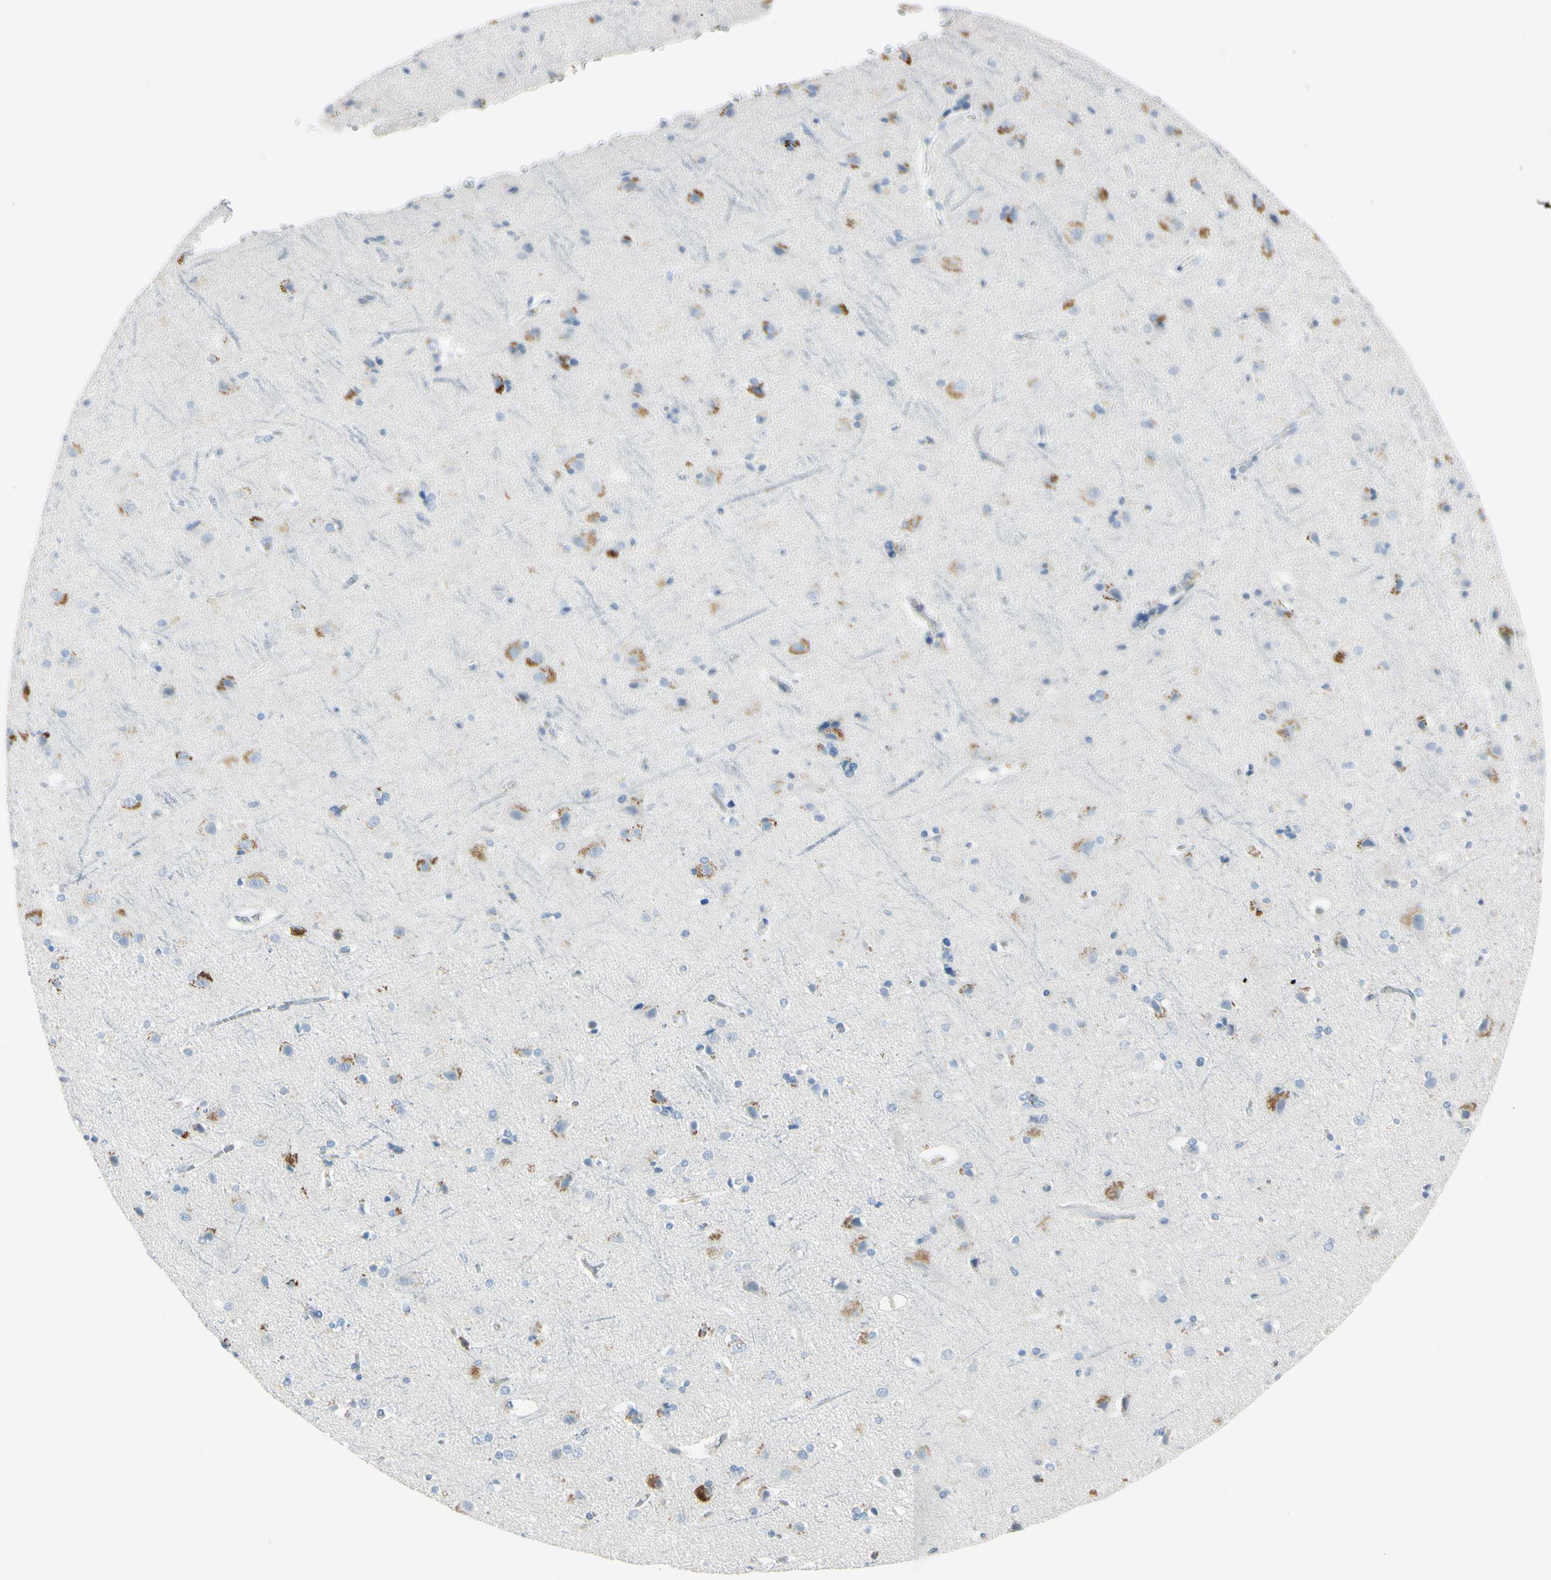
{"staining": {"intensity": "negative", "quantity": "none", "location": "none"}, "tissue": "cerebral cortex", "cell_type": "Endothelial cells", "image_type": "normal", "snomed": [{"axis": "morphology", "description": "Normal tissue, NOS"}, {"axis": "topography", "description": "Cerebral cortex"}], "caption": "Immunohistochemical staining of normal cerebral cortex demonstrates no significant positivity in endothelial cells. (DAB IHC, high magnification).", "gene": "ASB9", "patient": {"sex": "female", "age": 54}}